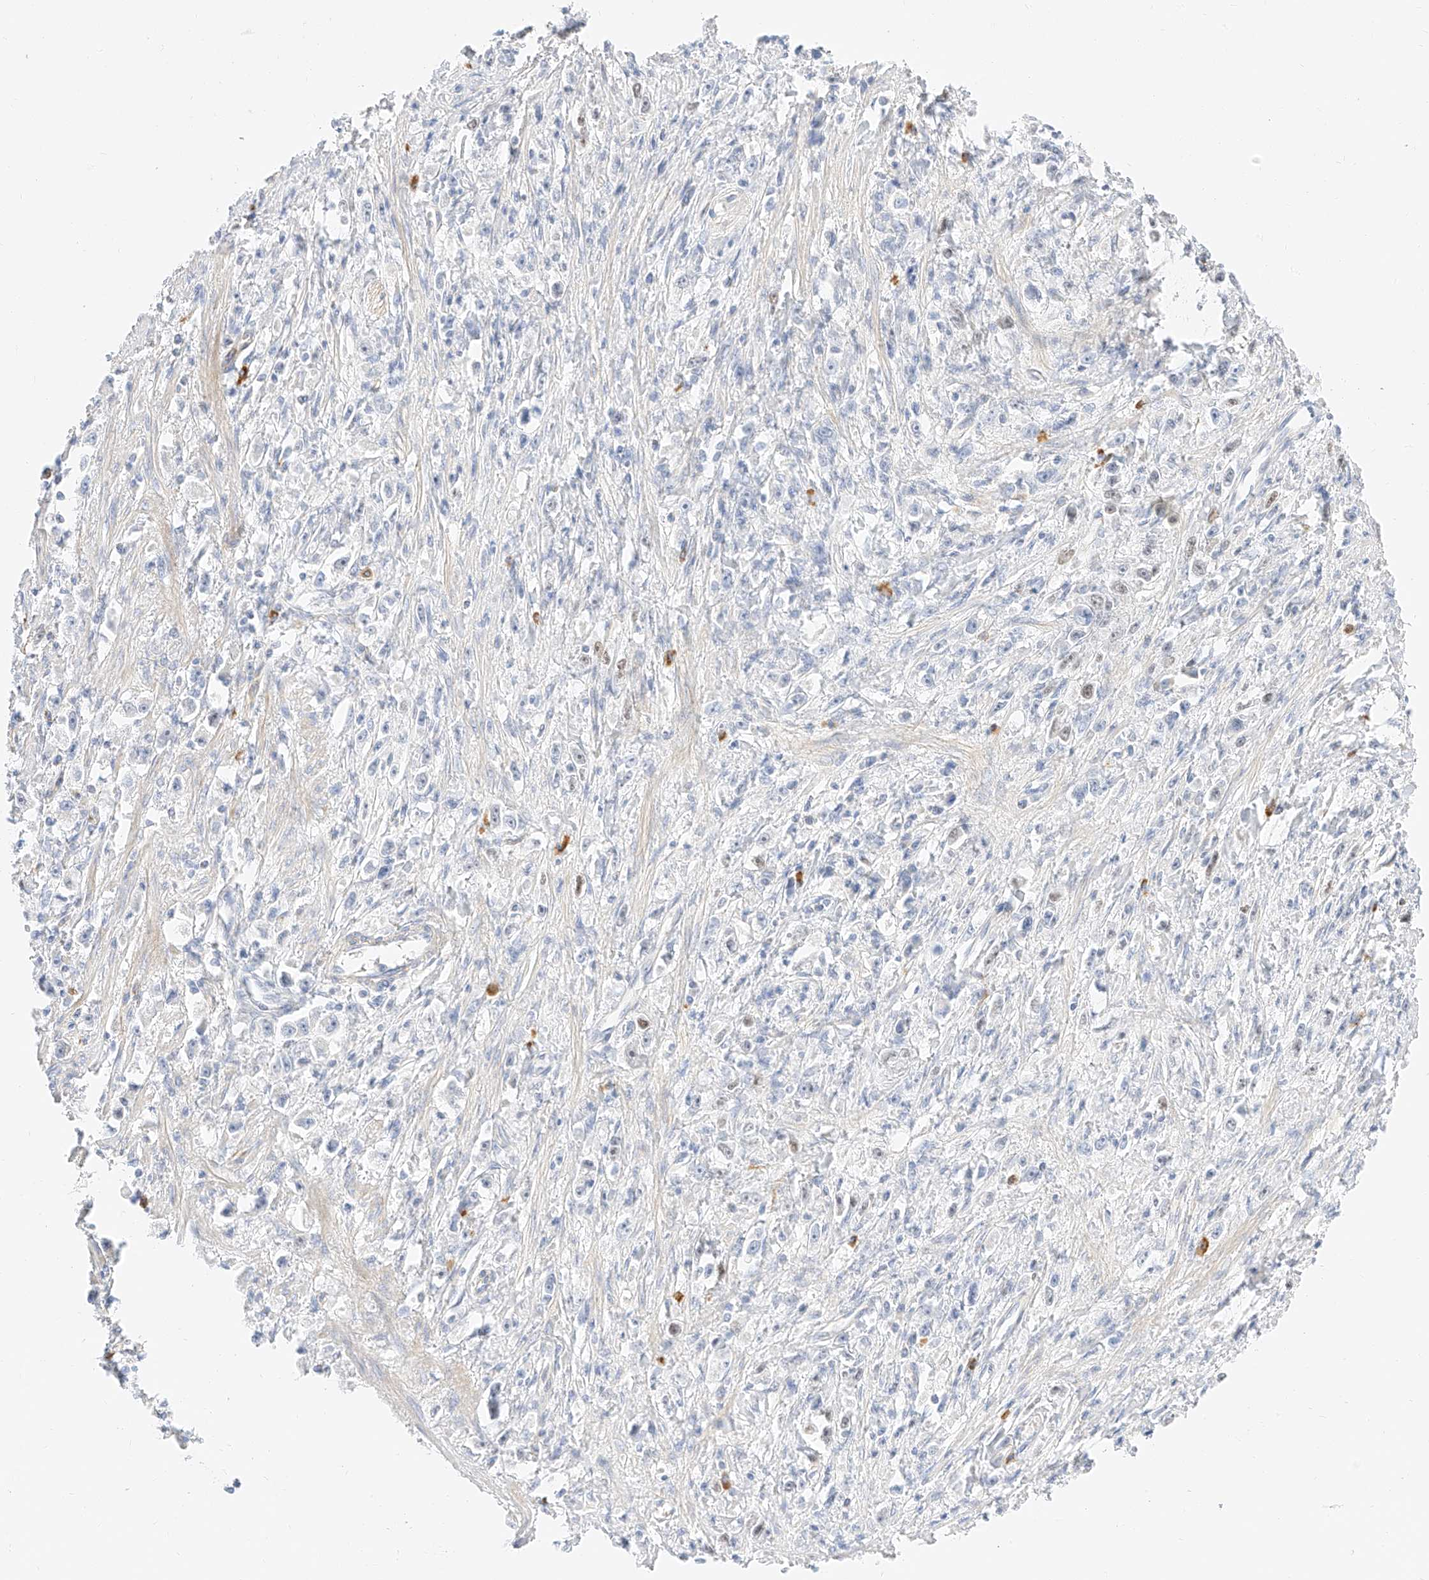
{"staining": {"intensity": "negative", "quantity": "none", "location": "none"}, "tissue": "stomach cancer", "cell_type": "Tumor cells", "image_type": "cancer", "snomed": [{"axis": "morphology", "description": "Adenocarcinoma, NOS"}, {"axis": "topography", "description": "Stomach"}], "caption": "Stomach adenocarcinoma was stained to show a protein in brown. There is no significant staining in tumor cells.", "gene": "CDCP2", "patient": {"sex": "female", "age": 59}}